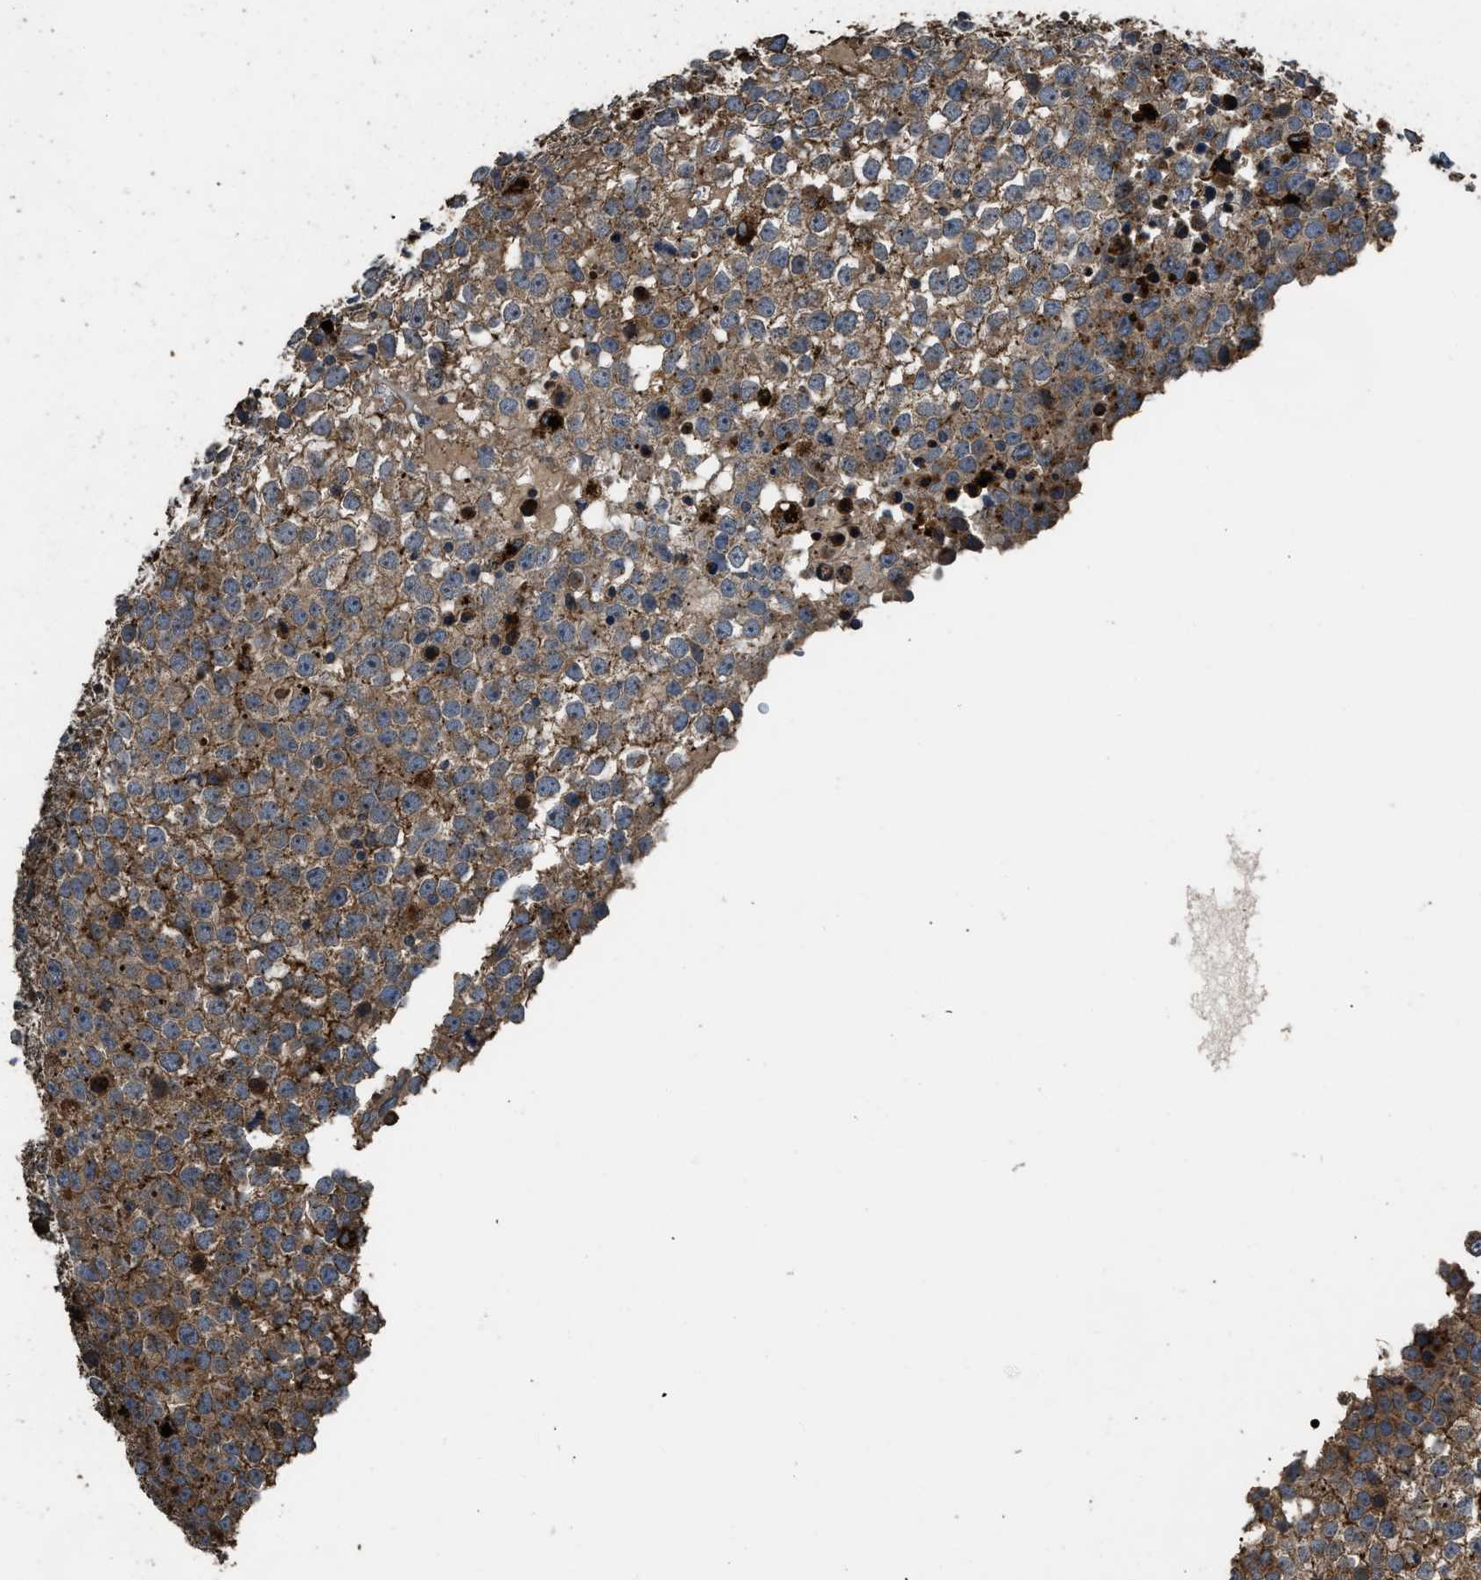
{"staining": {"intensity": "moderate", "quantity": ">75%", "location": "cytoplasmic/membranous"}, "tissue": "testis cancer", "cell_type": "Tumor cells", "image_type": "cancer", "snomed": [{"axis": "morphology", "description": "Seminoma, NOS"}, {"axis": "topography", "description": "Testis"}], "caption": "Testis cancer stained with a protein marker reveals moderate staining in tumor cells.", "gene": "GGH", "patient": {"sex": "male", "age": 65}}